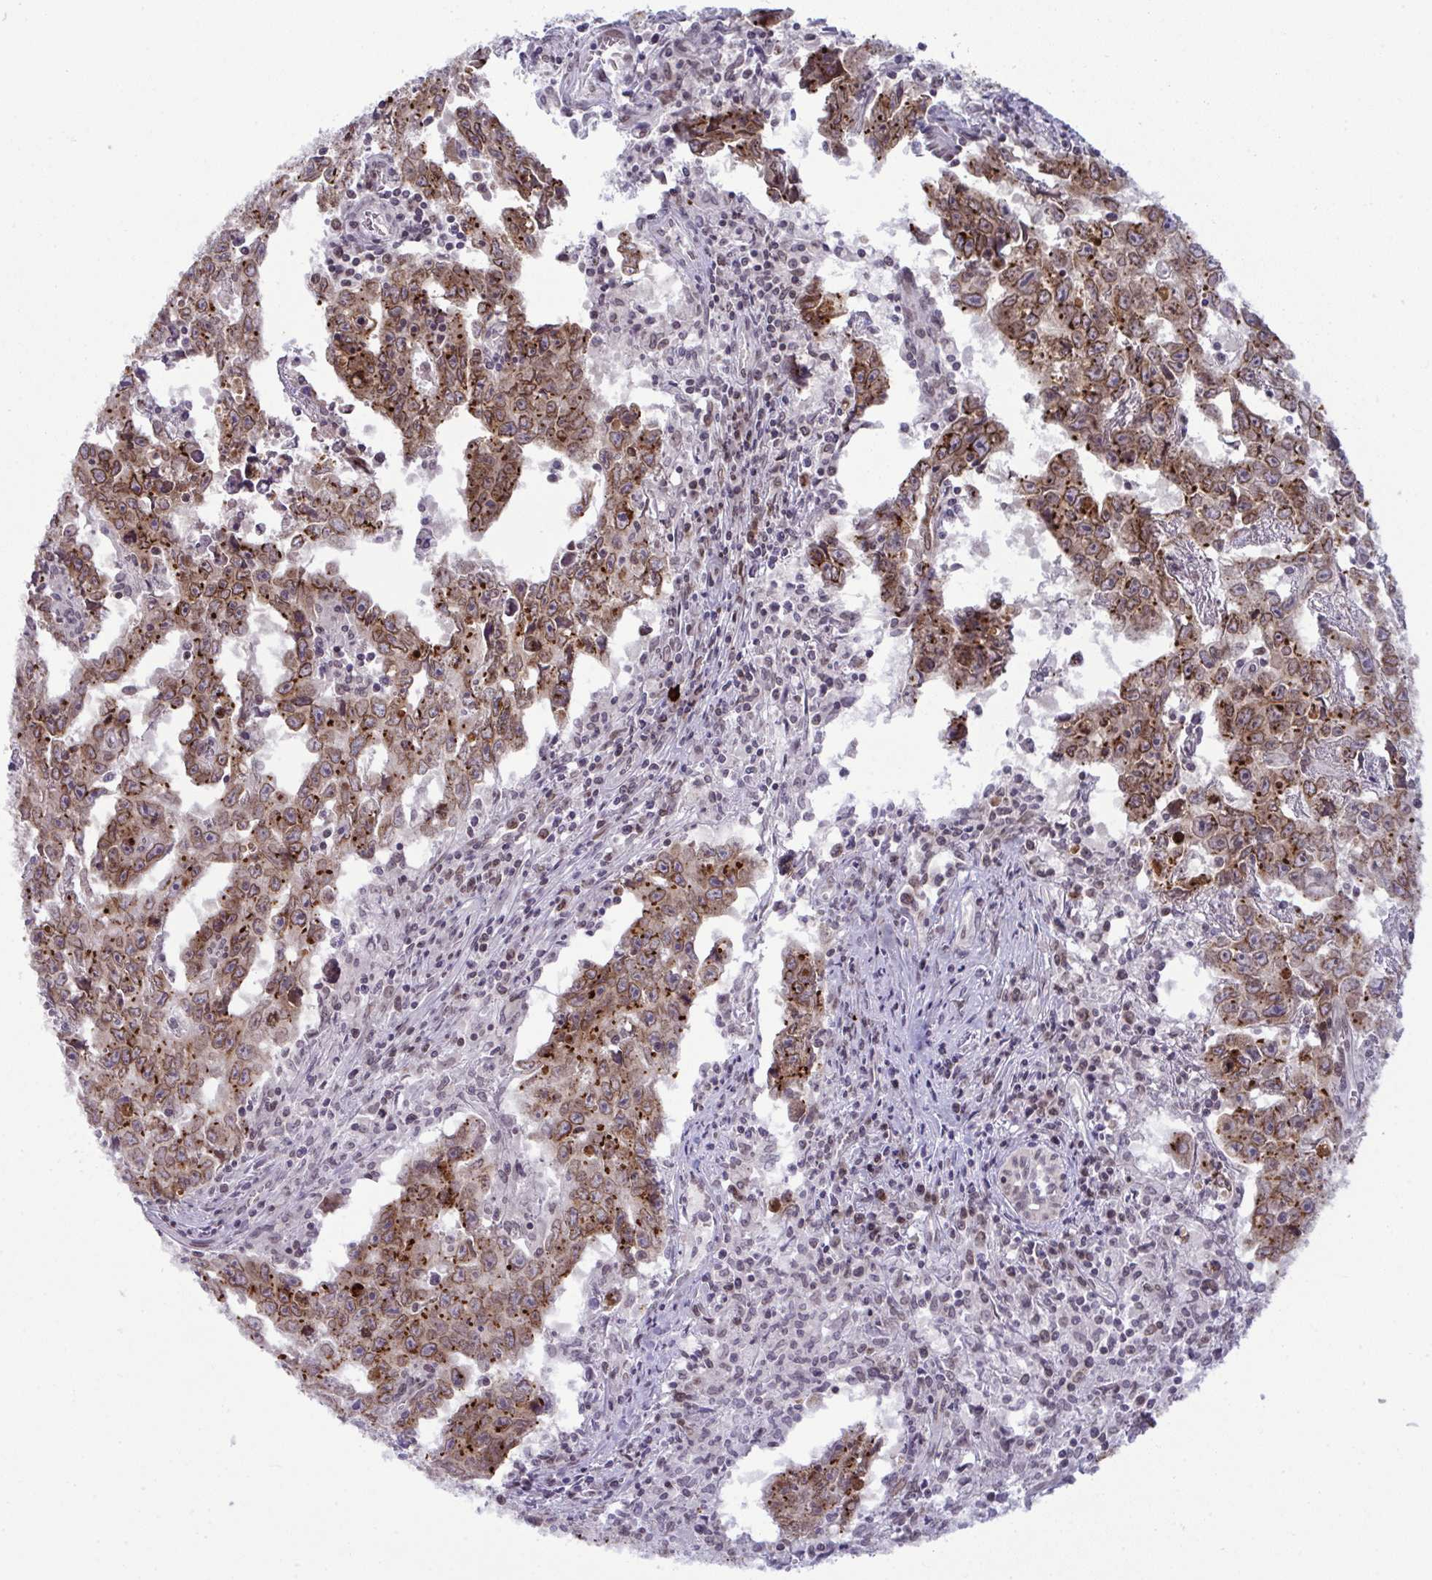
{"staining": {"intensity": "moderate", "quantity": ">75%", "location": "cytoplasmic/membranous,nuclear"}, "tissue": "testis cancer", "cell_type": "Tumor cells", "image_type": "cancer", "snomed": [{"axis": "morphology", "description": "Carcinoma, Embryonal, NOS"}, {"axis": "topography", "description": "Testis"}], "caption": "Moderate cytoplasmic/membranous and nuclear protein positivity is identified in approximately >75% of tumor cells in testis cancer.", "gene": "RANBP2", "patient": {"sex": "male", "age": 22}}